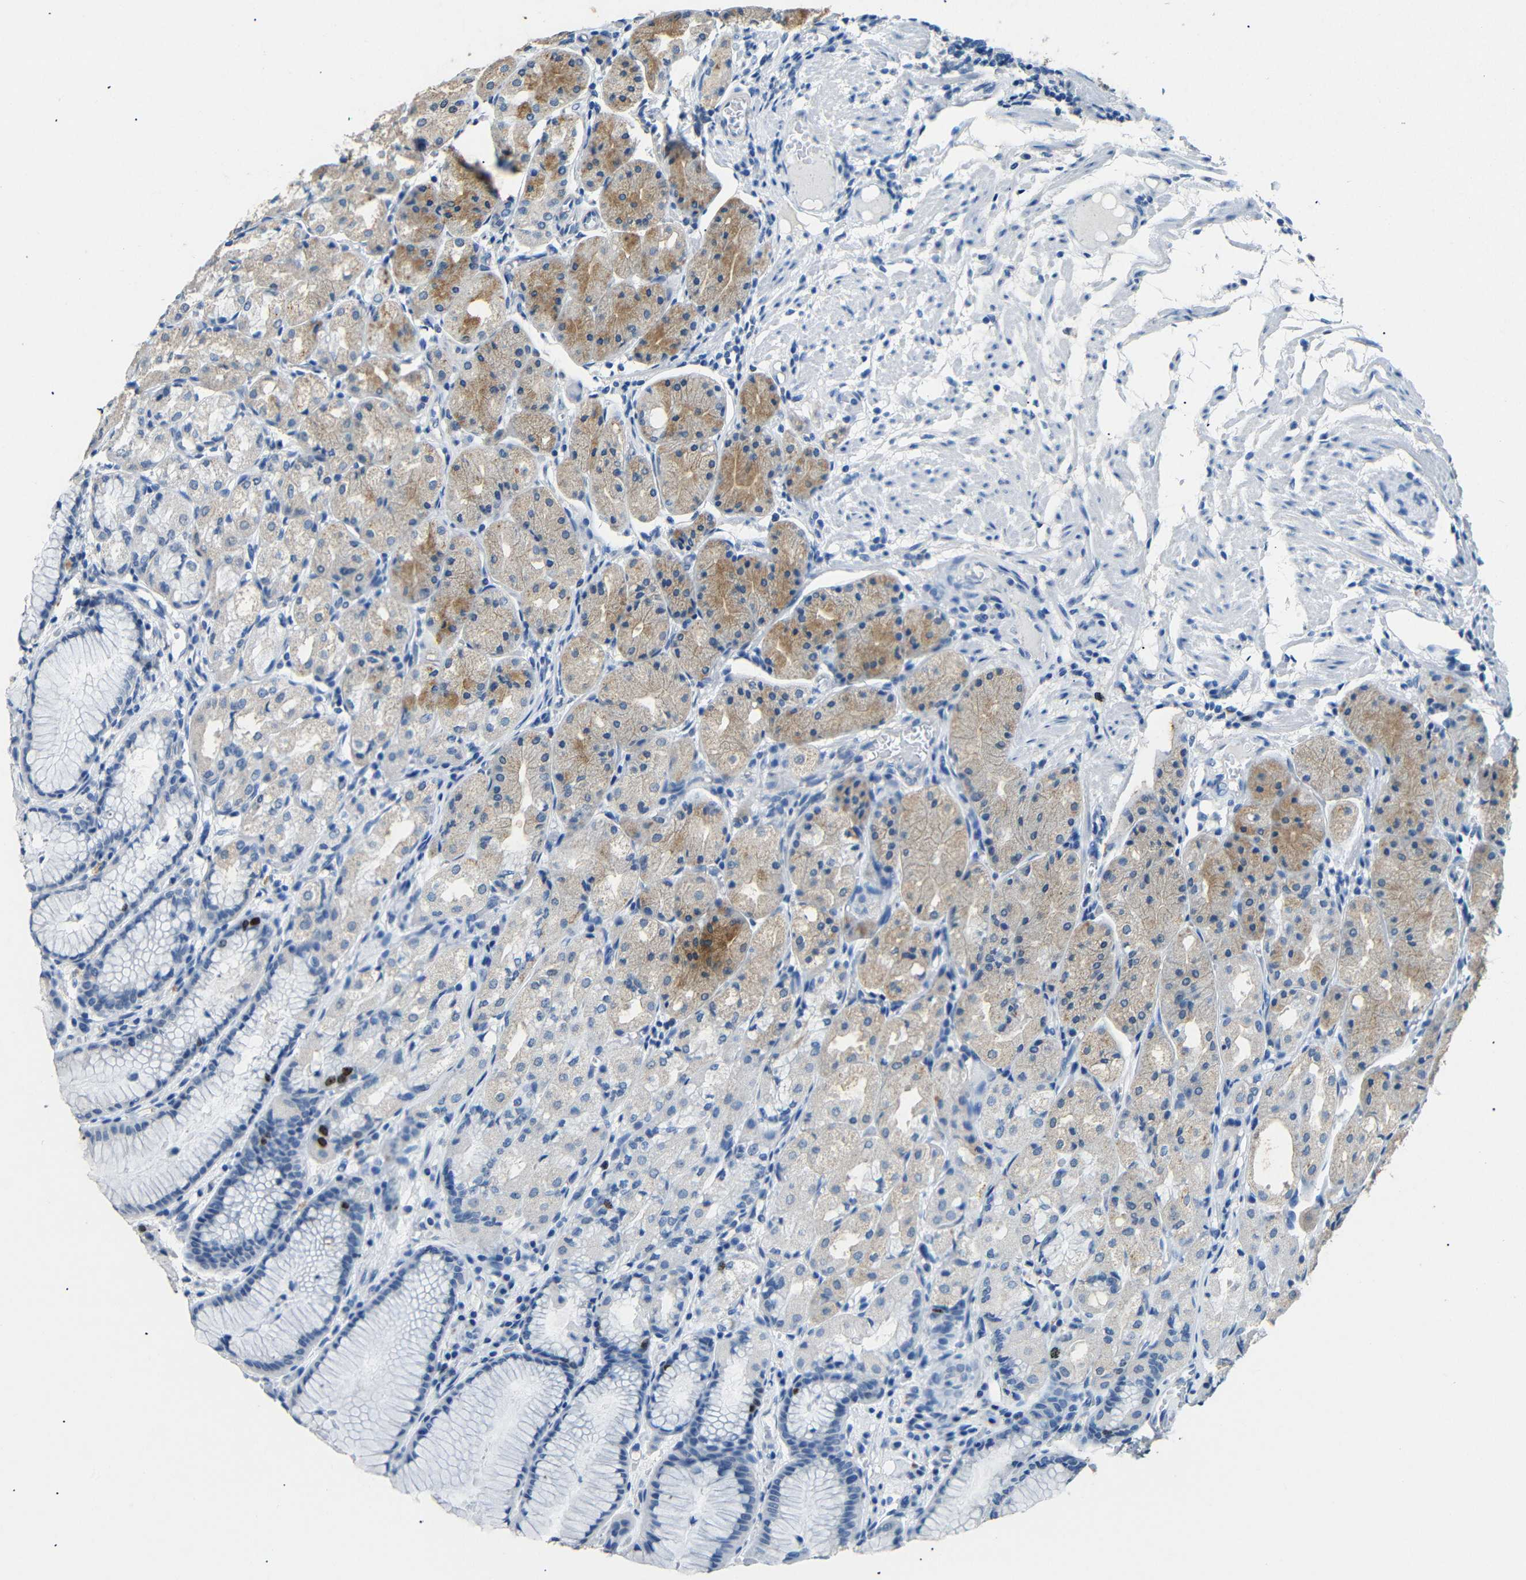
{"staining": {"intensity": "weak", "quantity": "<25%", "location": "cytoplasmic/membranous,nuclear"}, "tissue": "stomach", "cell_type": "Glandular cells", "image_type": "normal", "snomed": [{"axis": "morphology", "description": "Normal tissue, NOS"}, {"axis": "topography", "description": "Stomach, upper"}], "caption": "The immunohistochemistry micrograph has no significant expression in glandular cells of stomach. Brightfield microscopy of IHC stained with DAB (3,3'-diaminobenzidine) (brown) and hematoxylin (blue), captured at high magnification.", "gene": "INCENP", "patient": {"sex": "male", "age": 72}}